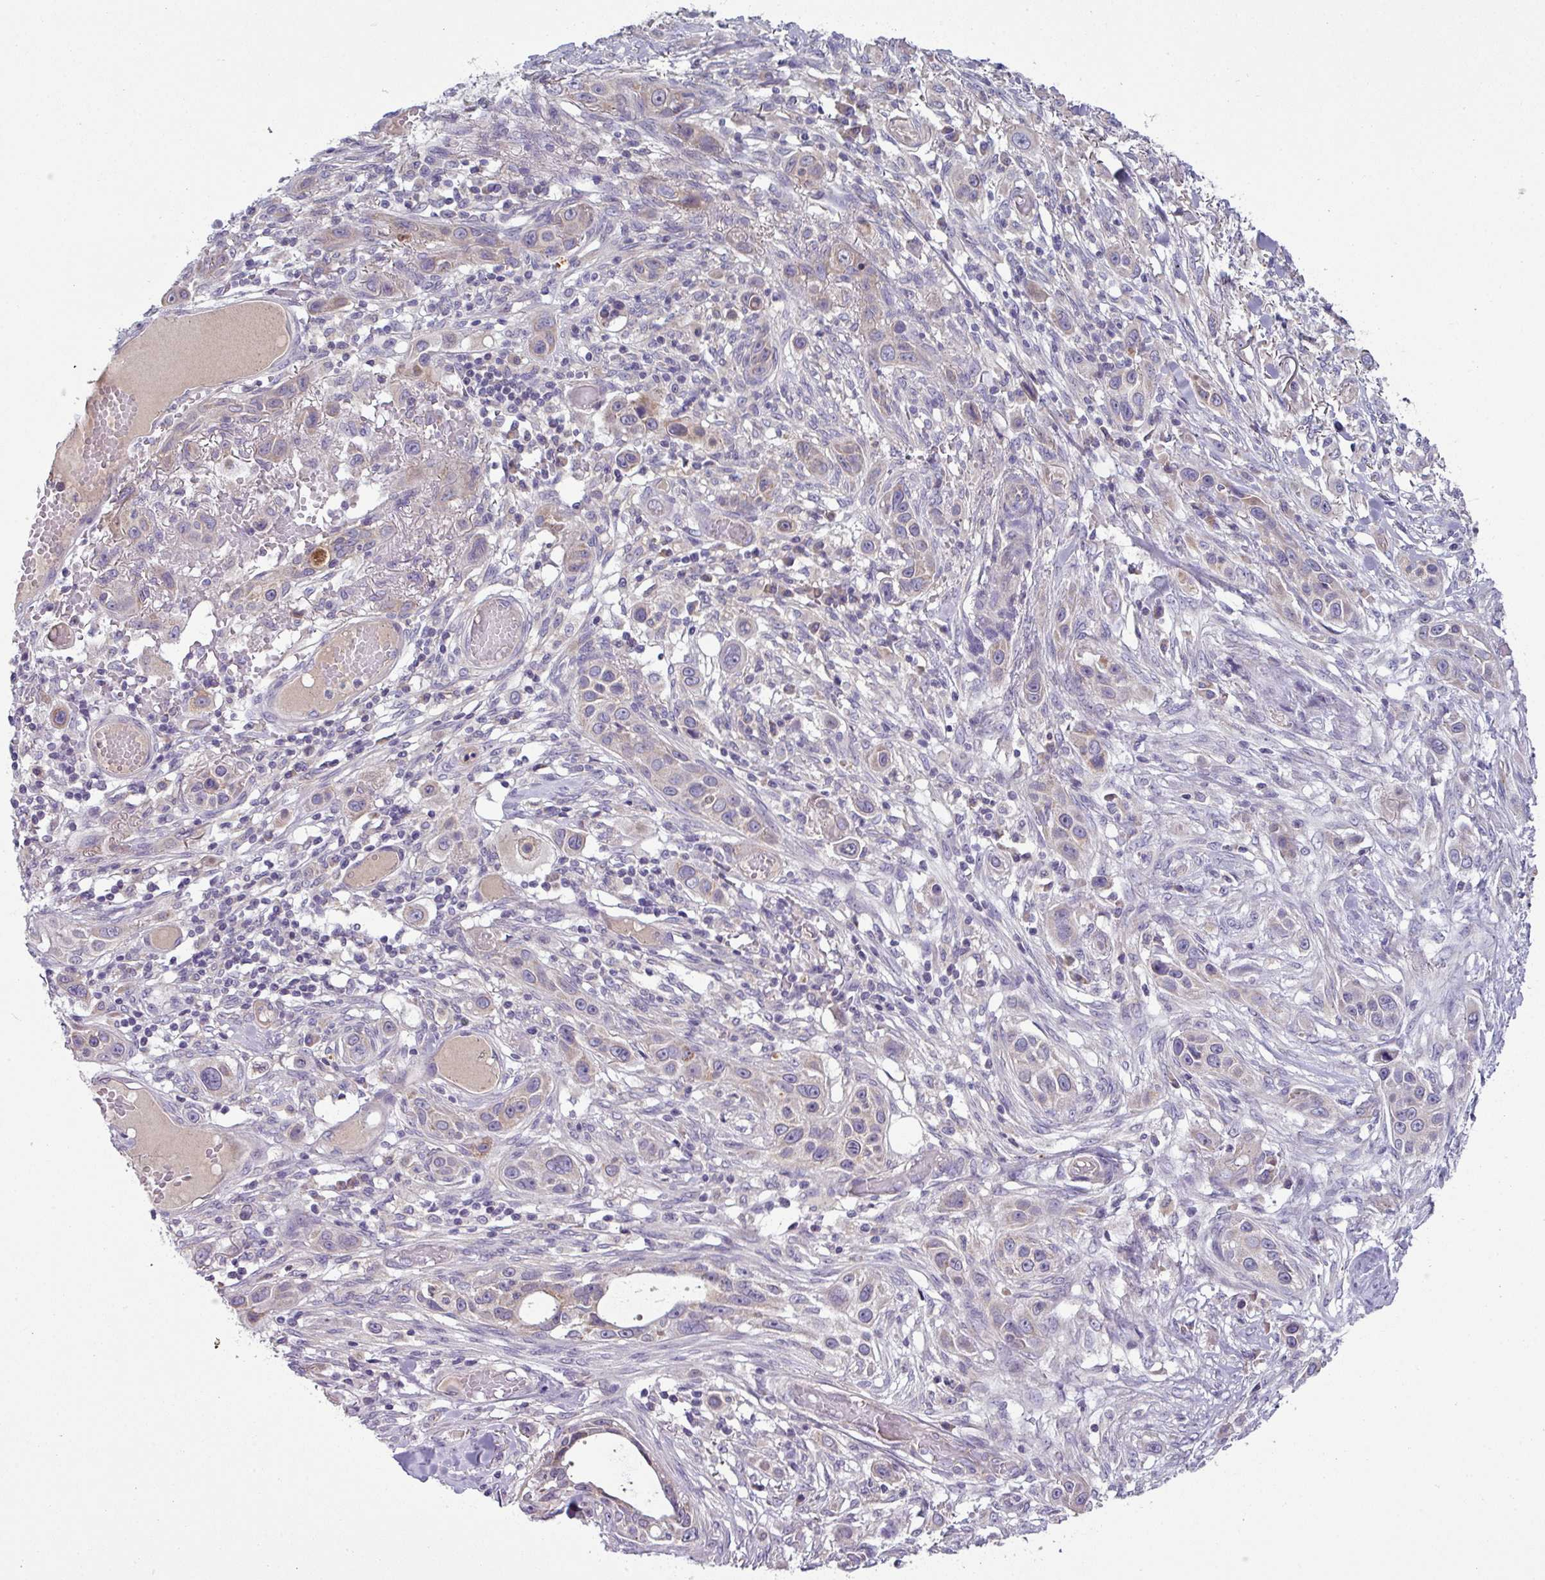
{"staining": {"intensity": "weak", "quantity": "<25%", "location": "cytoplasmic/membranous"}, "tissue": "skin cancer", "cell_type": "Tumor cells", "image_type": "cancer", "snomed": [{"axis": "morphology", "description": "Squamous cell carcinoma, NOS"}, {"axis": "topography", "description": "Skin"}], "caption": "A histopathology image of squamous cell carcinoma (skin) stained for a protein exhibits no brown staining in tumor cells. Nuclei are stained in blue.", "gene": "LRRC9", "patient": {"sex": "female", "age": 69}}